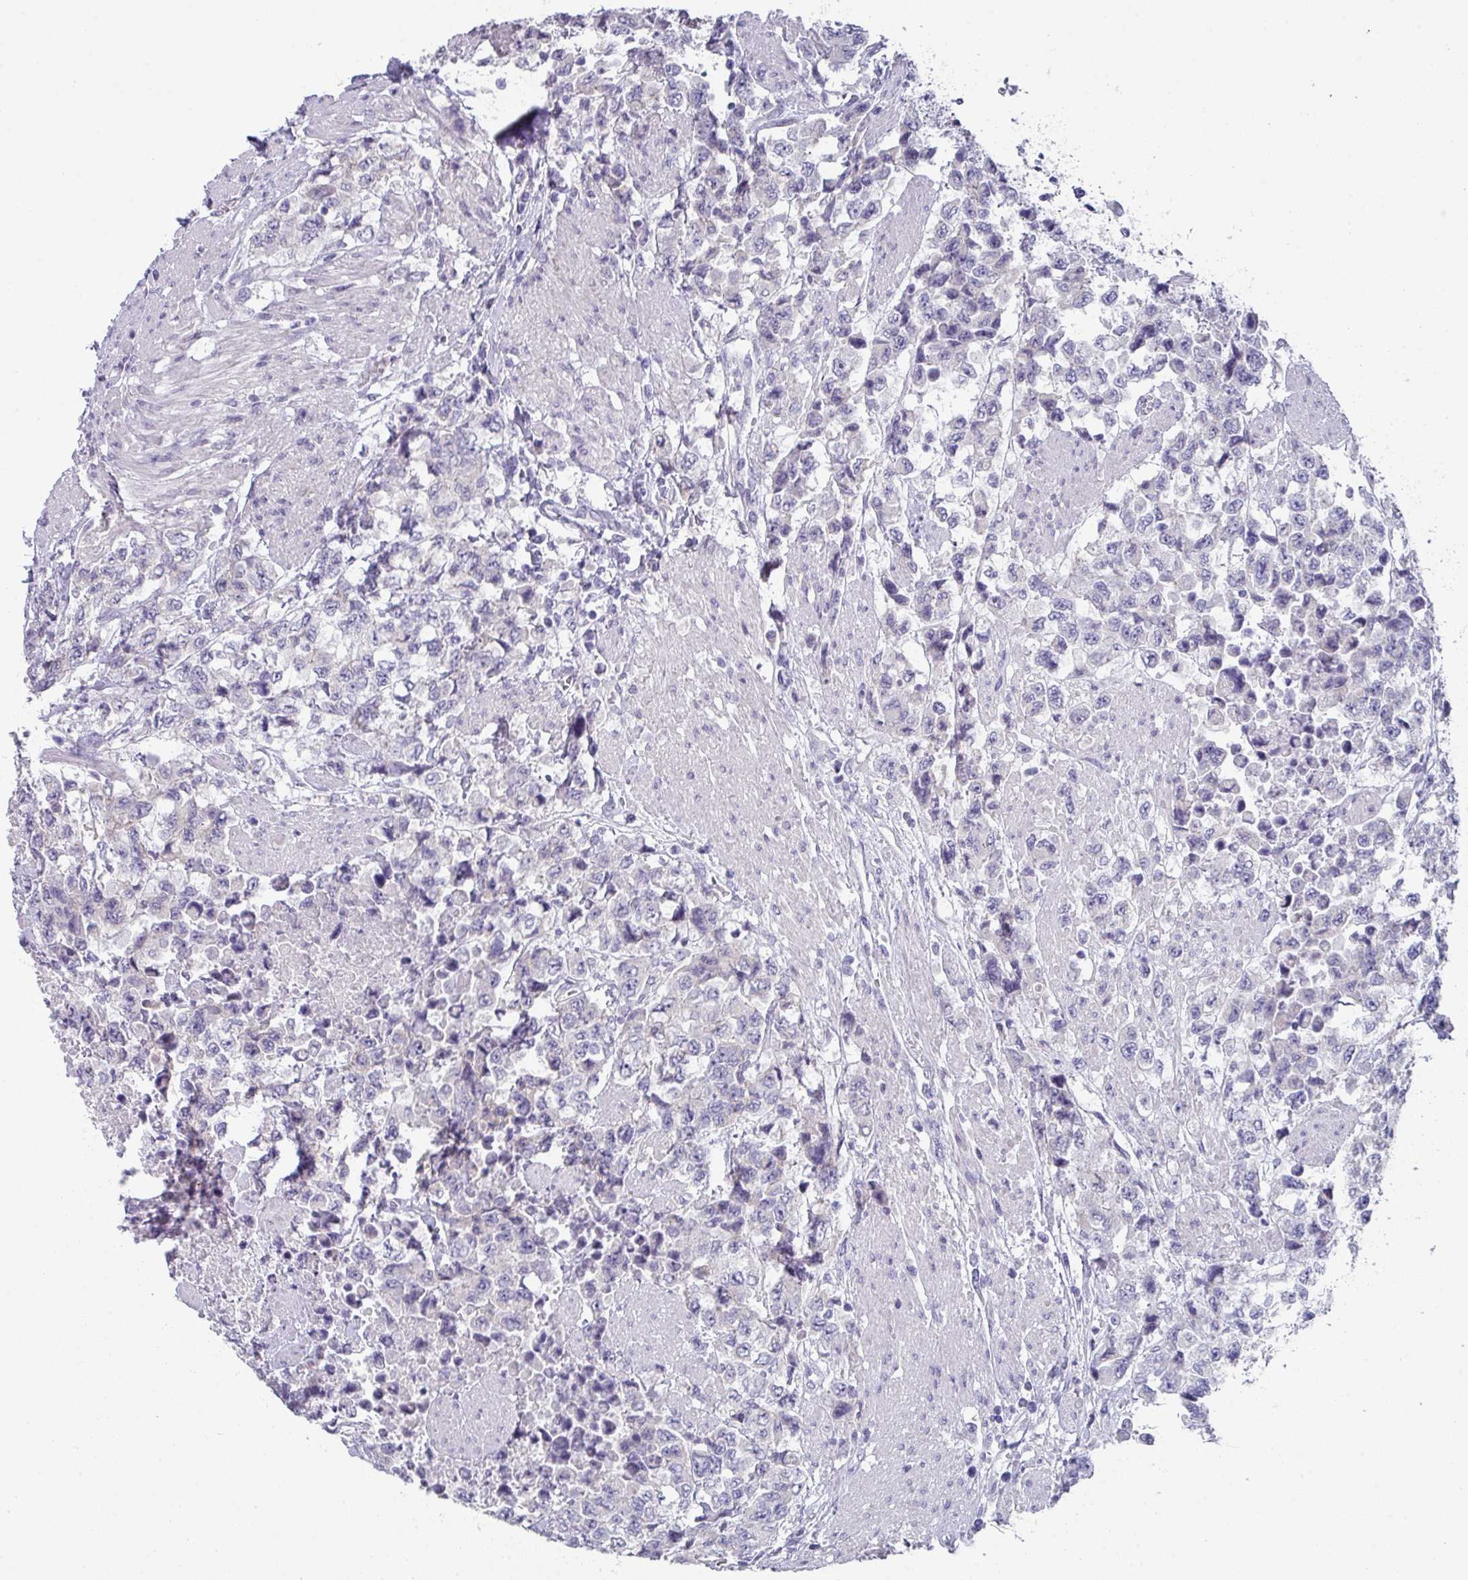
{"staining": {"intensity": "negative", "quantity": "none", "location": "none"}, "tissue": "urothelial cancer", "cell_type": "Tumor cells", "image_type": "cancer", "snomed": [{"axis": "morphology", "description": "Urothelial carcinoma, High grade"}, {"axis": "topography", "description": "Urinary bladder"}], "caption": "Photomicrograph shows no significant protein staining in tumor cells of urothelial carcinoma (high-grade).", "gene": "DEFB115", "patient": {"sex": "female", "age": 78}}